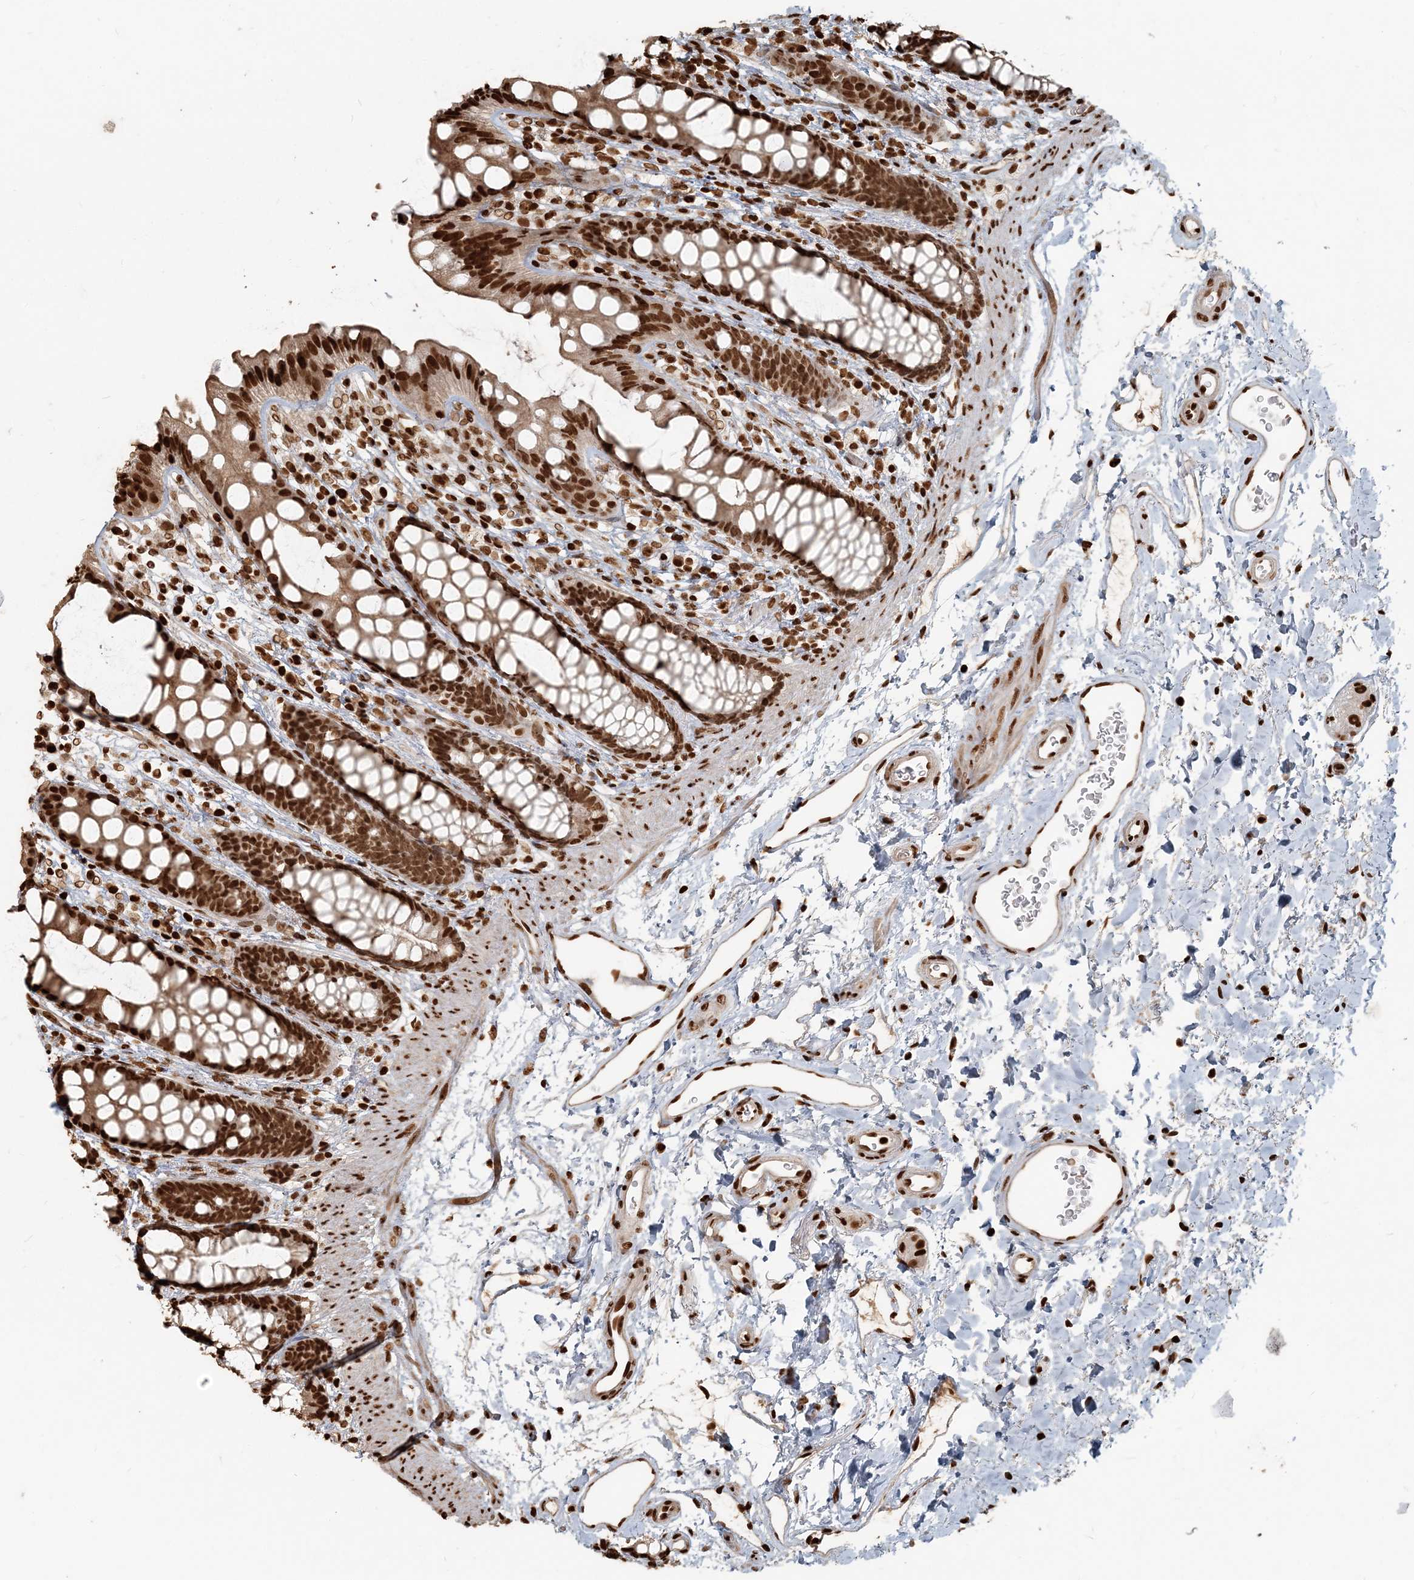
{"staining": {"intensity": "strong", "quantity": ">75%", "location": "nuclear"}, "tissue": "rectum", "cell_type": "Glandular cells", "image_type": "normal", "snomed": [{"axis": "morphology", "description": "Normal tissue, NOS"}, {"axis": "topography", "description": "Rectum"}], "caption": "Immunohistochemistry (IHC) staining of normal rectum, which demonstrates high levels of strong nuclear positivity in about >75% of glandular cells indicating strong nuclear protein expression. The staining was performed using DAB (3,3'-diaminobenzidine) (brown) for protein detection and nuclei were counterstained in hematoxylin (blue).", "gene": "H3", "patient": {"sex": "female", "age": 65}}